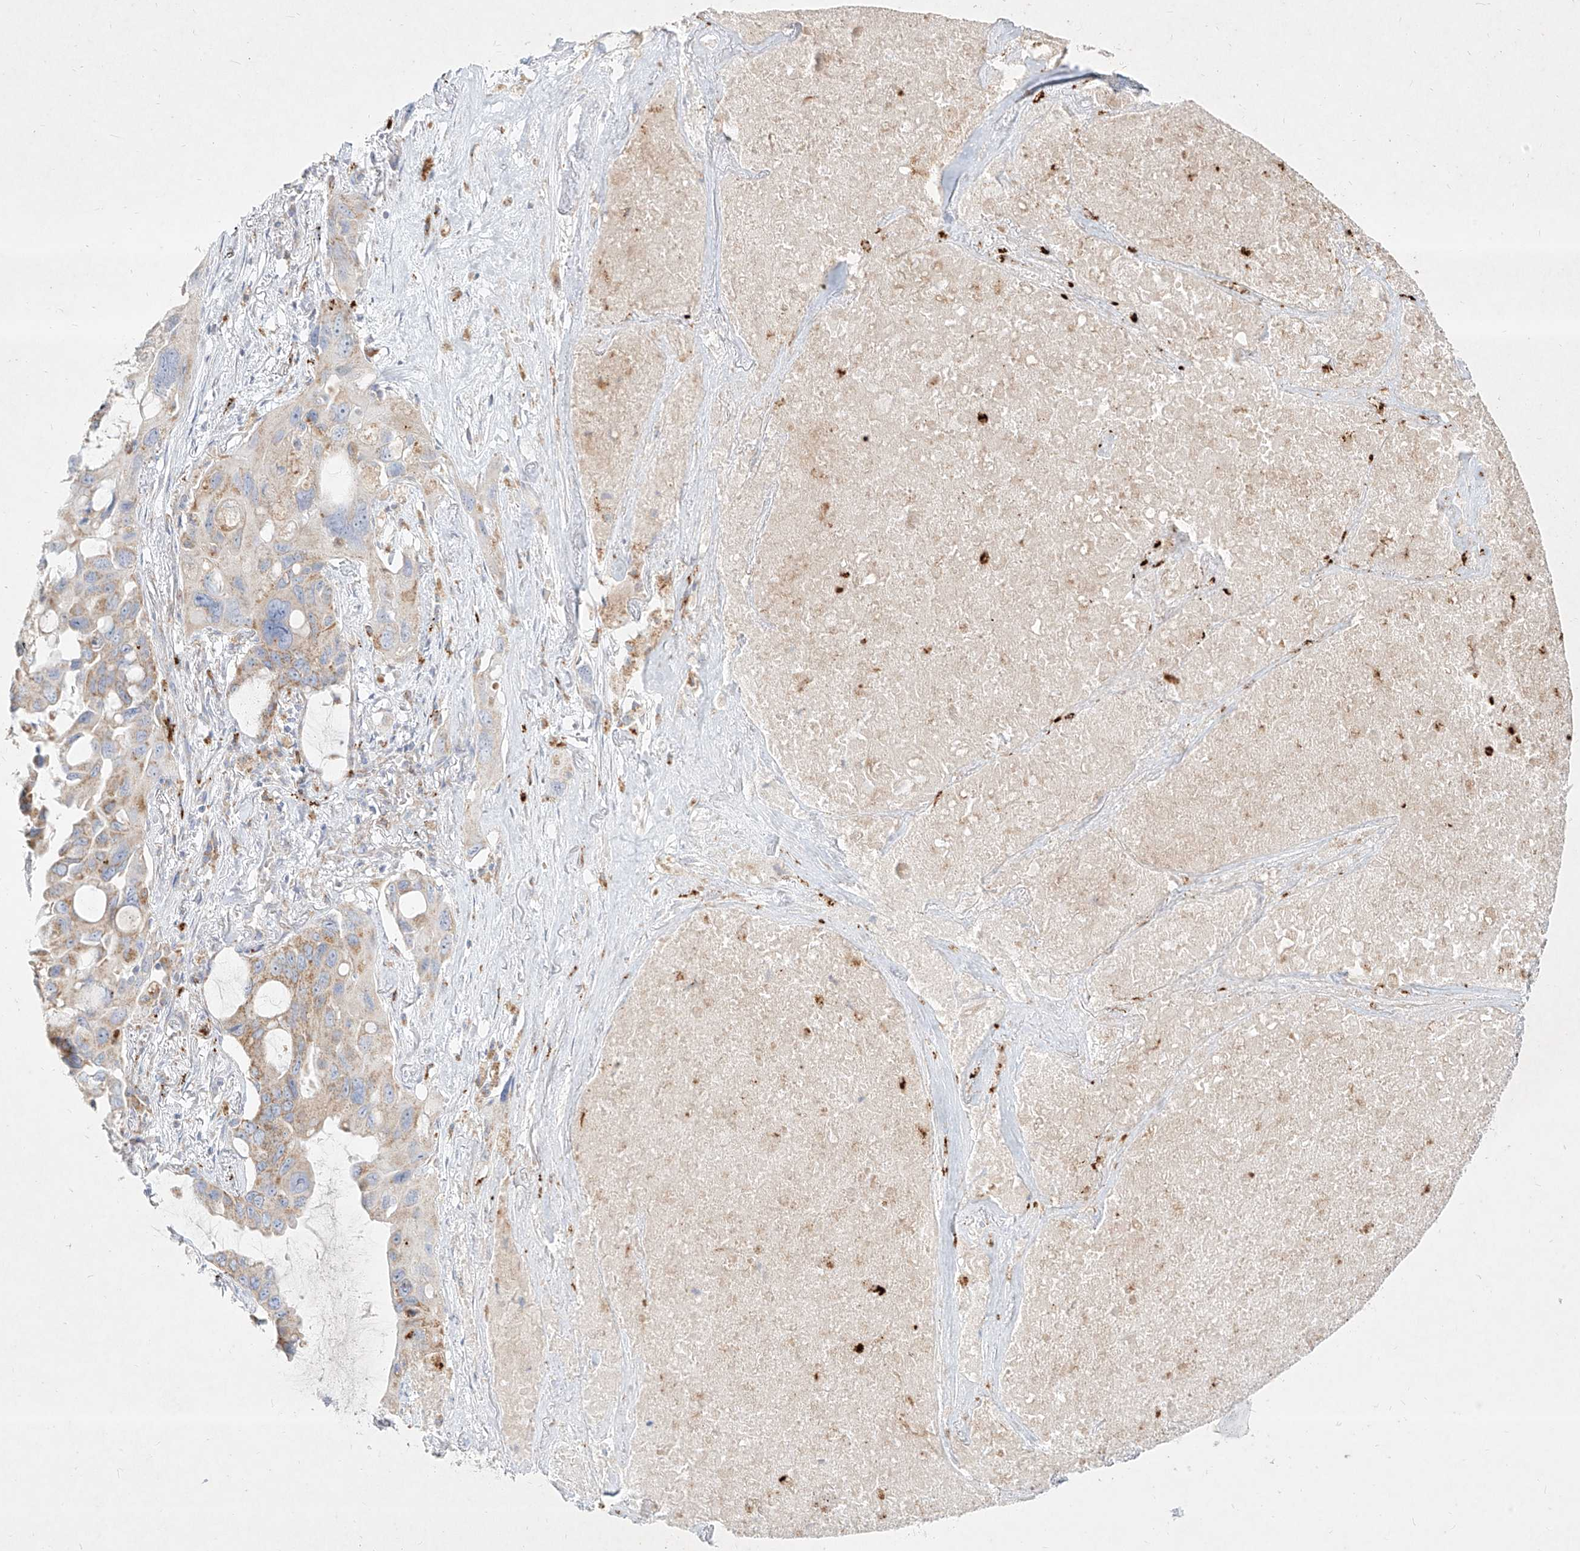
{"staining": {"intensity": "moderate", "quantity": "25%-75%", "location": "cytoplasmic/membranous"}, "tissue": "lung cancer", "cell_type": "Tumor cells", "image_type": "cancer", "snomed": [{"axis": "morphology", "description": "Squamous cell carcinoma, NOS"}, {"axis": "topography", "description": "Lung"}], "caption": "IHC (DAB (3,3'-diaminobenzidine)) staining of human lung cancer (squamous cell carcinoma) demonstrates moderate cytoplasmic/membranous protein positivity in about 25%-75% of tumor cells.", "gene": "MTX2", "patient": {"sex": "female", "age": 73}}